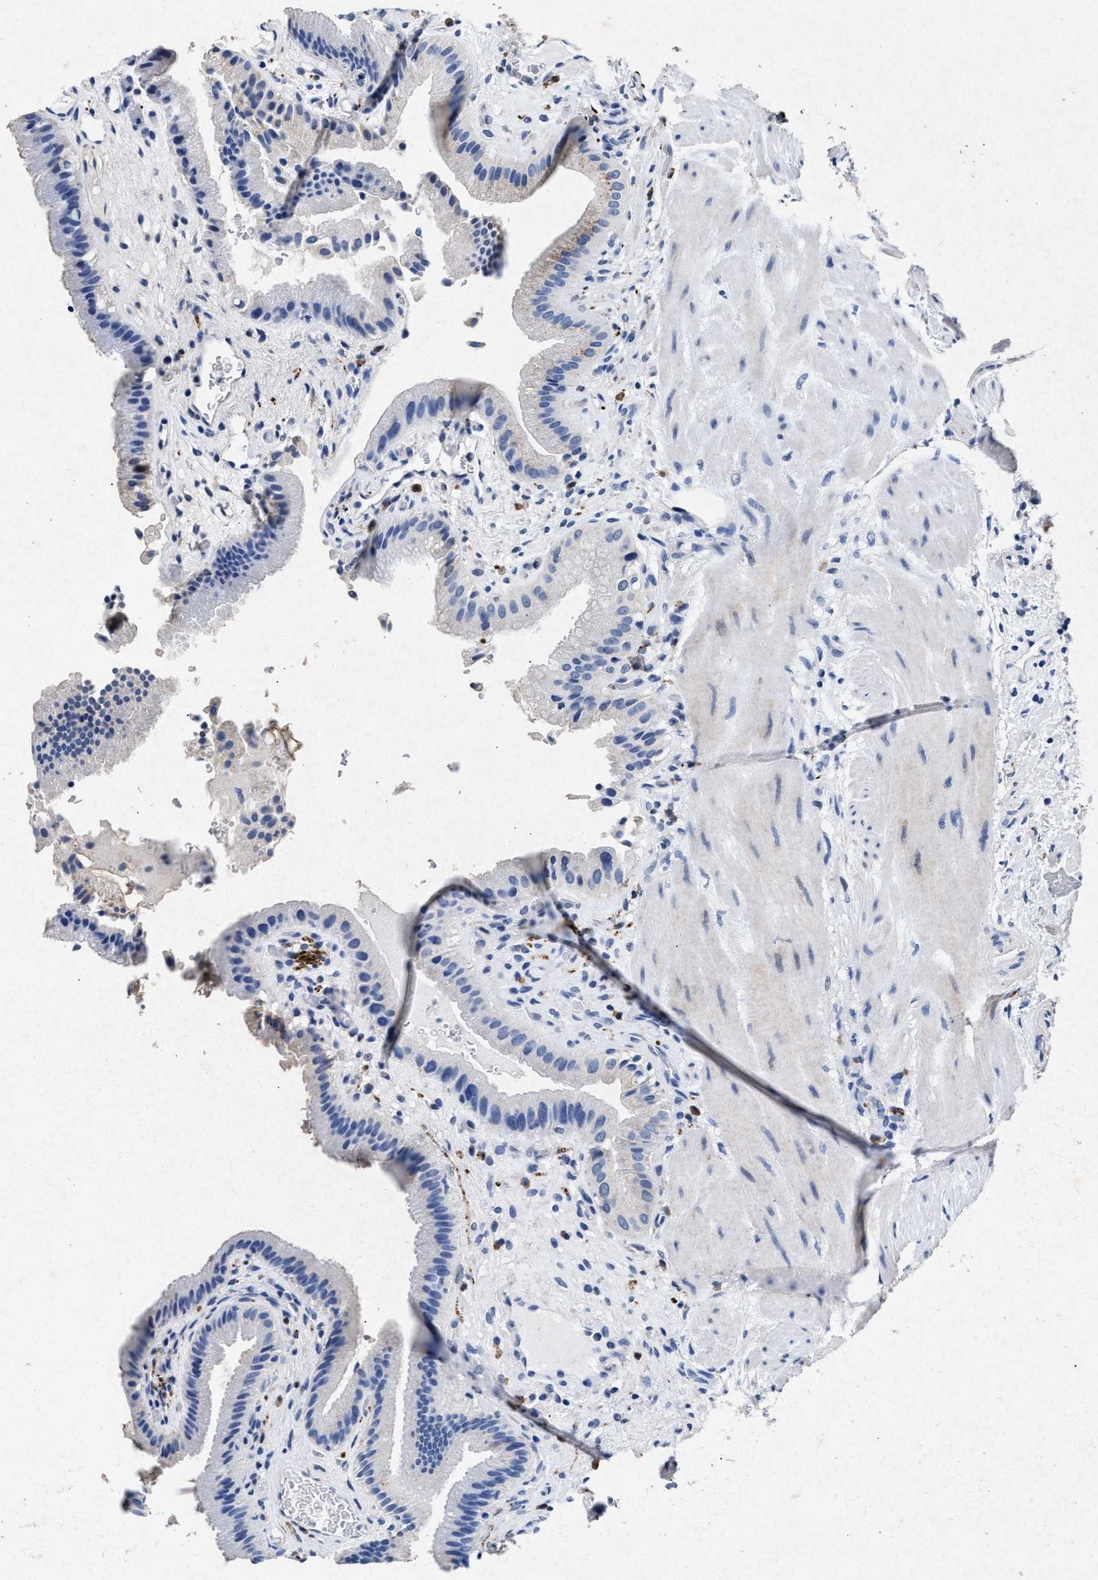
{"staining": {"intensity": "strong", "quantity": "25%-75%", "location": "cytoplasmic/membranous"}, "tissue": "gallbladder", "cell_type": "Glandular cells", "image_type": "normal", "snomed": [{"axis": "morphology", "description": "Normal tissue, NOS"}, {"axis": "topography", "description": "Gallbladder"}], "caption": "Unremarkable gallbladder exhibits strong cytoplasmic/membranous staining in about 25%-75% of glandular cells, visualized by immunohistochemistry.", "gene": "MAP6", "patient": {"sex": "male", "age": 49}}